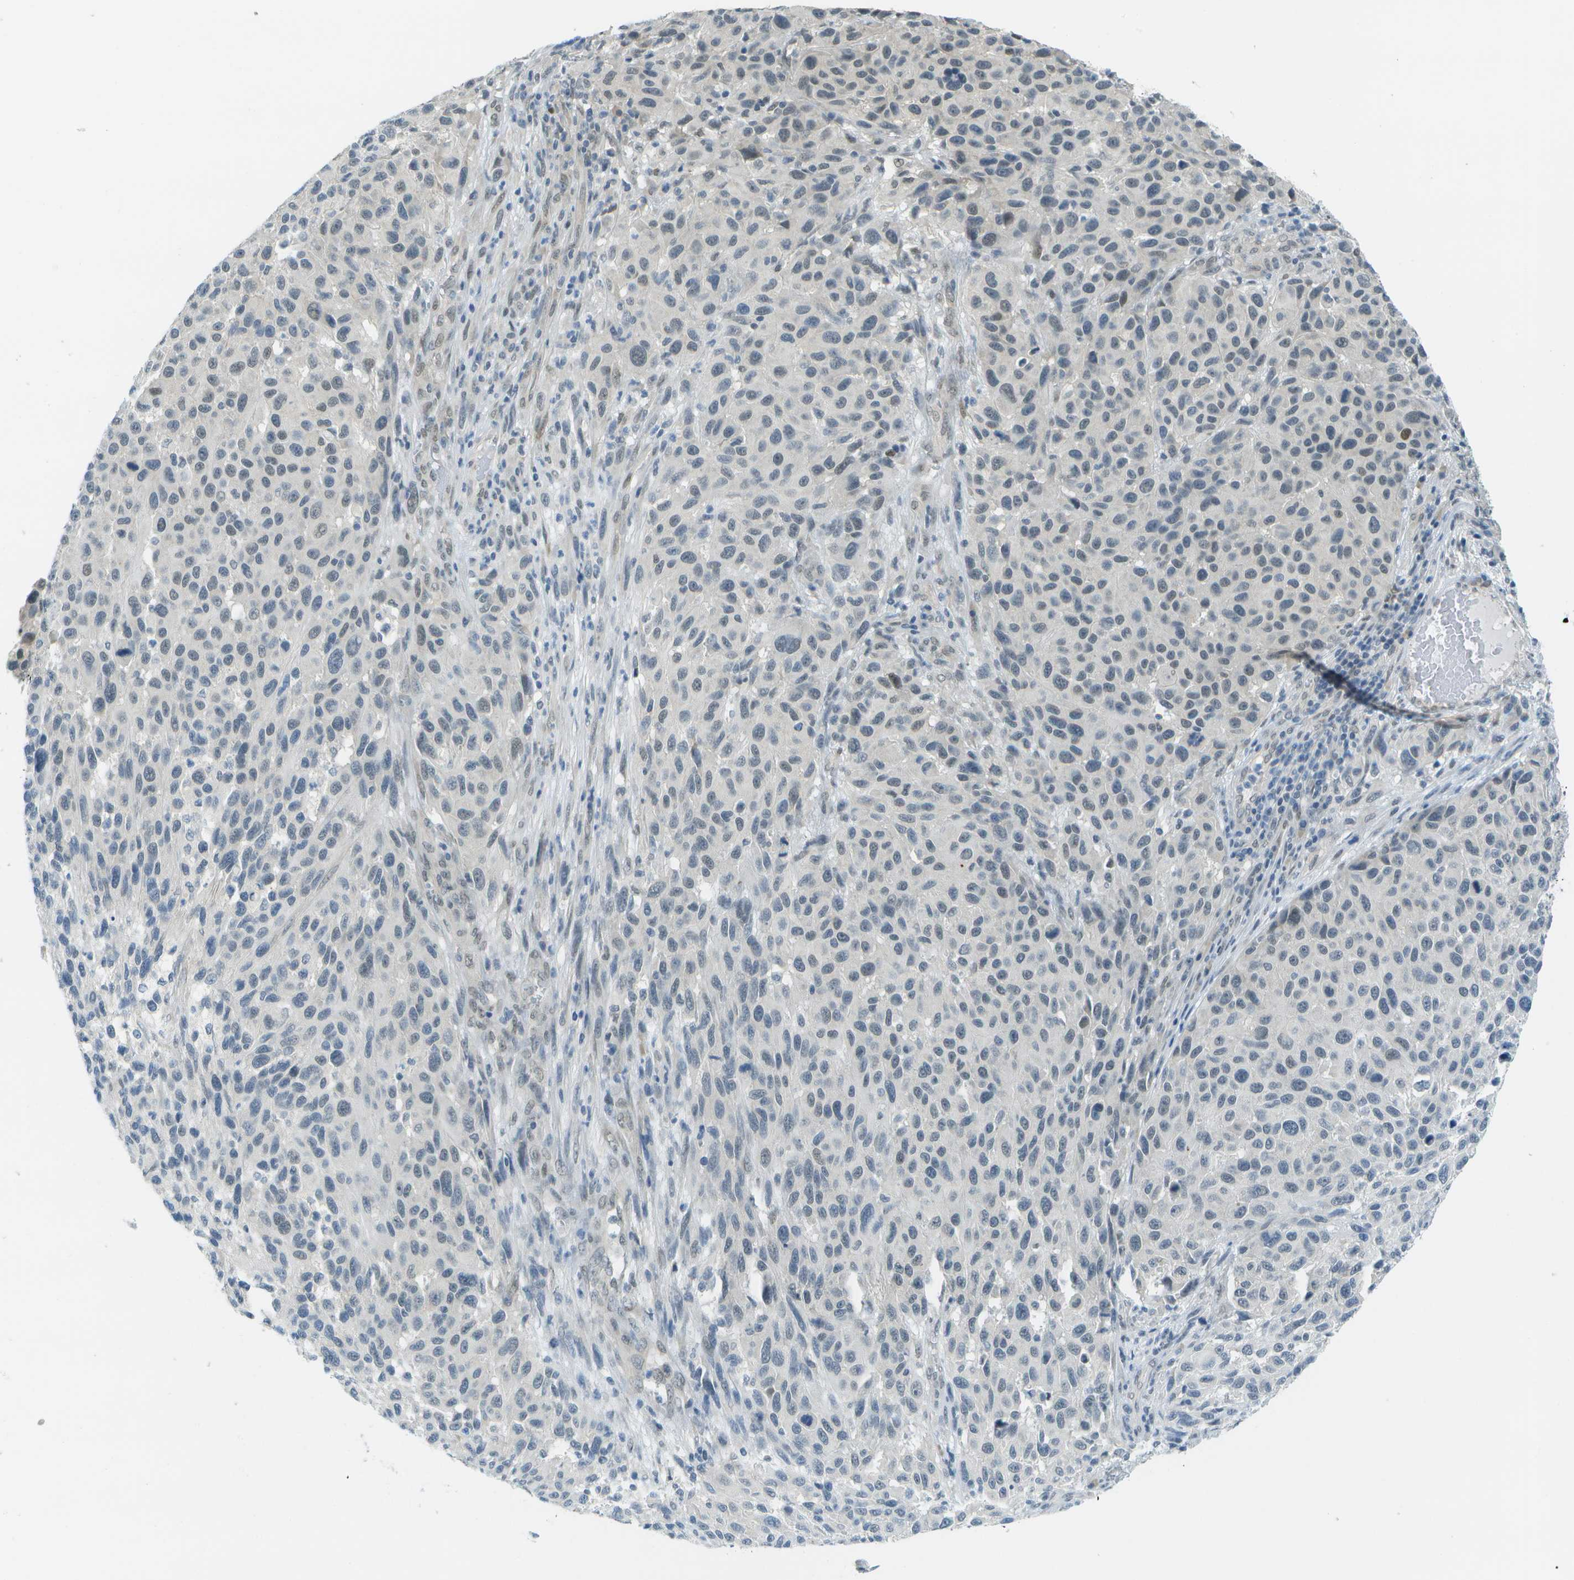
{"staining": {"intensity": "weak", "quantity": "<25%", "location": "nuclear"}, "tissue": "melanoma", "cell_type": "Tumor cells", "image_type": "cancer", "snomed": [{"axis": "morphology", "description": "Malignant melanoma, Metastatic site"}, {"axis": "topography", "description": "Lymph node"}], "caption": "This is an immunohistochemistry (IHC) histopathology image of melanoma. There is no staining in tumor cells.", "gene": "ARID1B", "patient": {"sex": "male", "age": 61}}